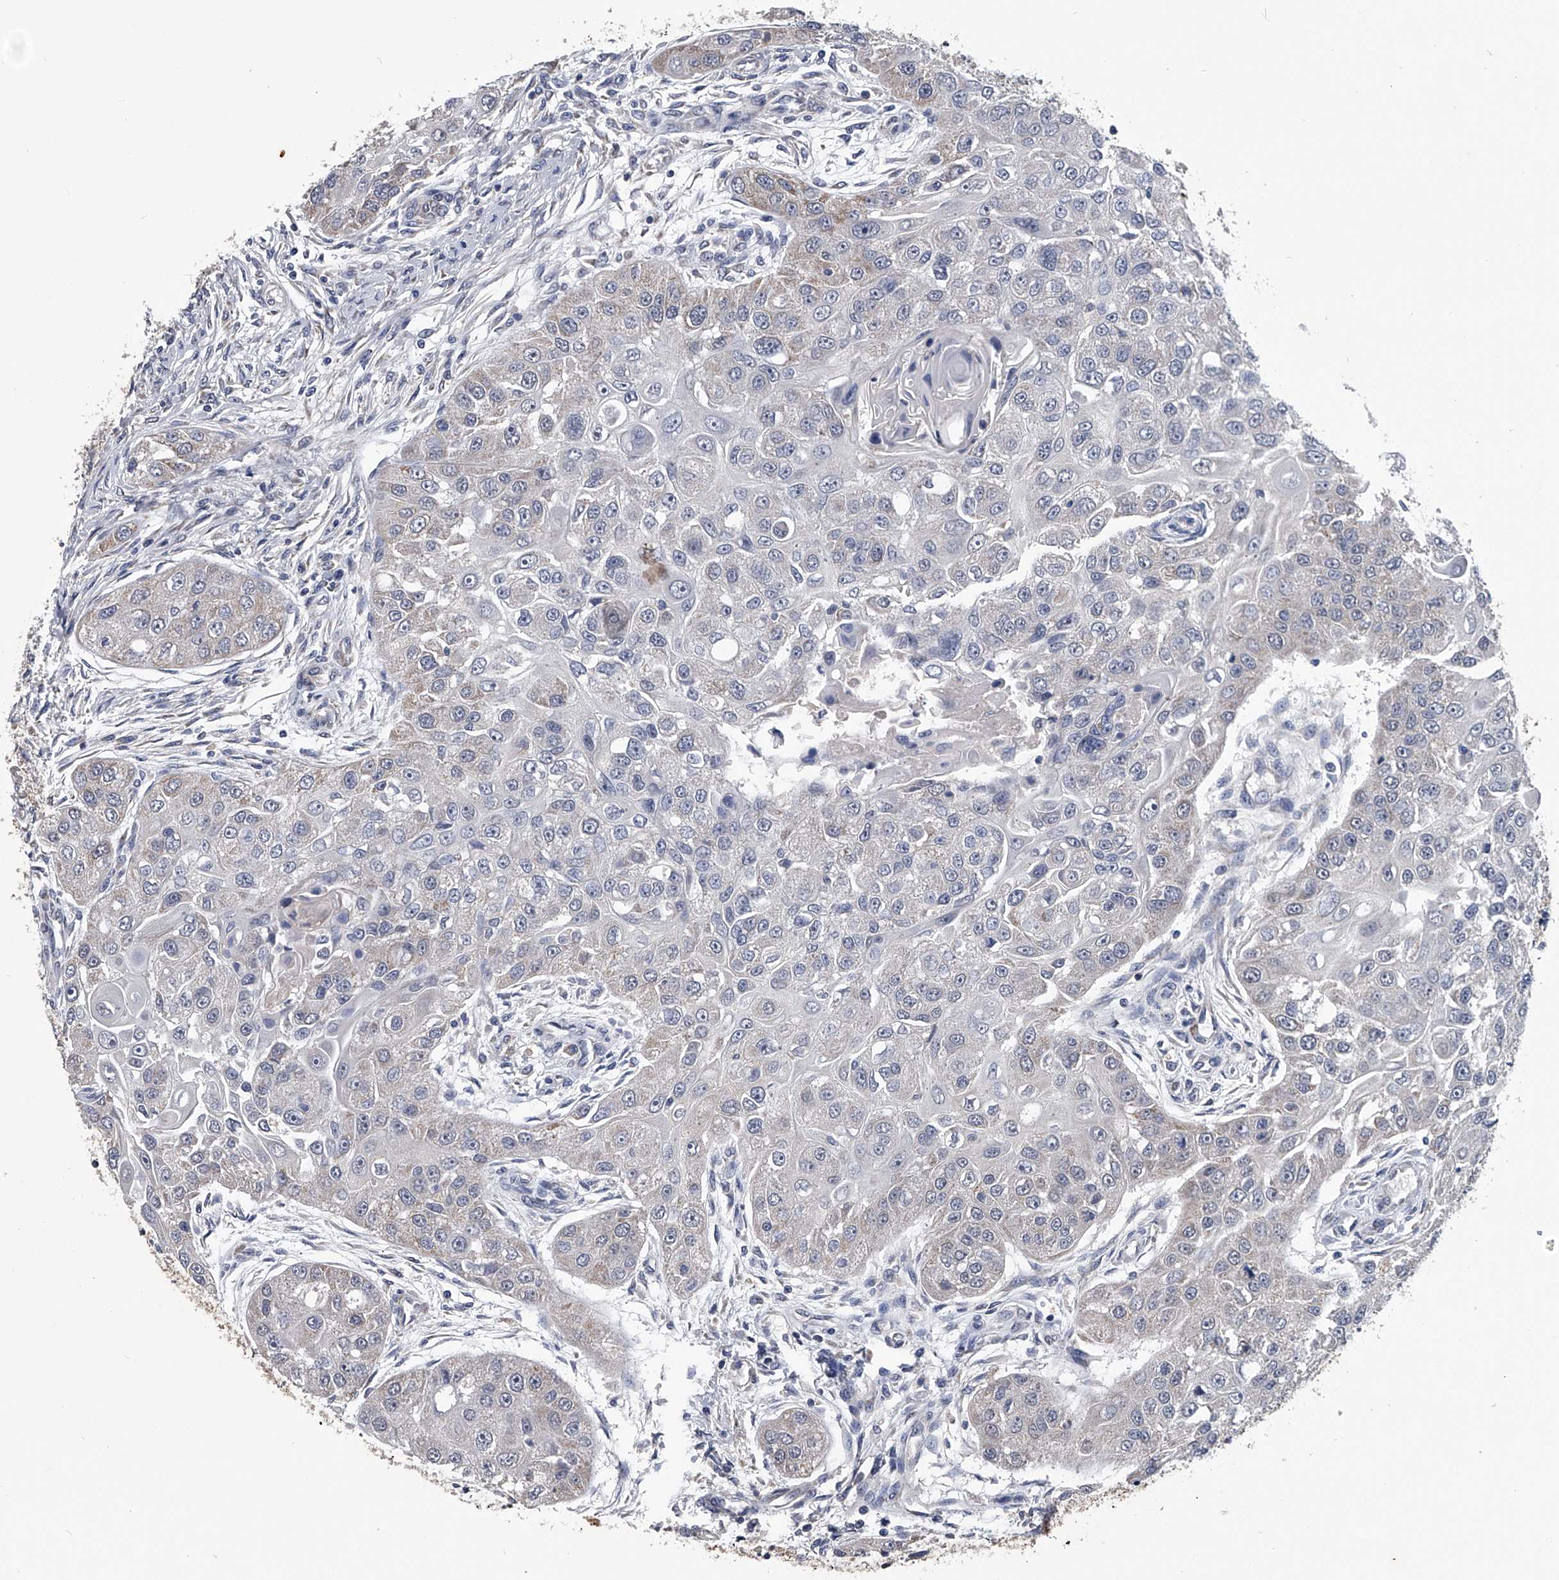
{"staining": {"intensity": "negative", "quantity": "none", "location": "none"}, "tissue": "head and neck cancer", "cell_type": "Tumor cells", "image_type": "cancer", "snomed": [{"axis": "morphology", "description": "Normal tissue, NOS"}, {"axis": "morphology", "description": "Squamous cell carcinoma, NOS"}, {"axis": "topography", "description": "Skeletal muscle"}, {"axis": "topography", "description": "Head-Neck"}], "caption": "Immunohistochemistry of head and neck cancer (squamous cell carcinoma) reveals no expression in tumor cells.", "gene": "OAT", "patient": {"sex": "male", "age": 51}}